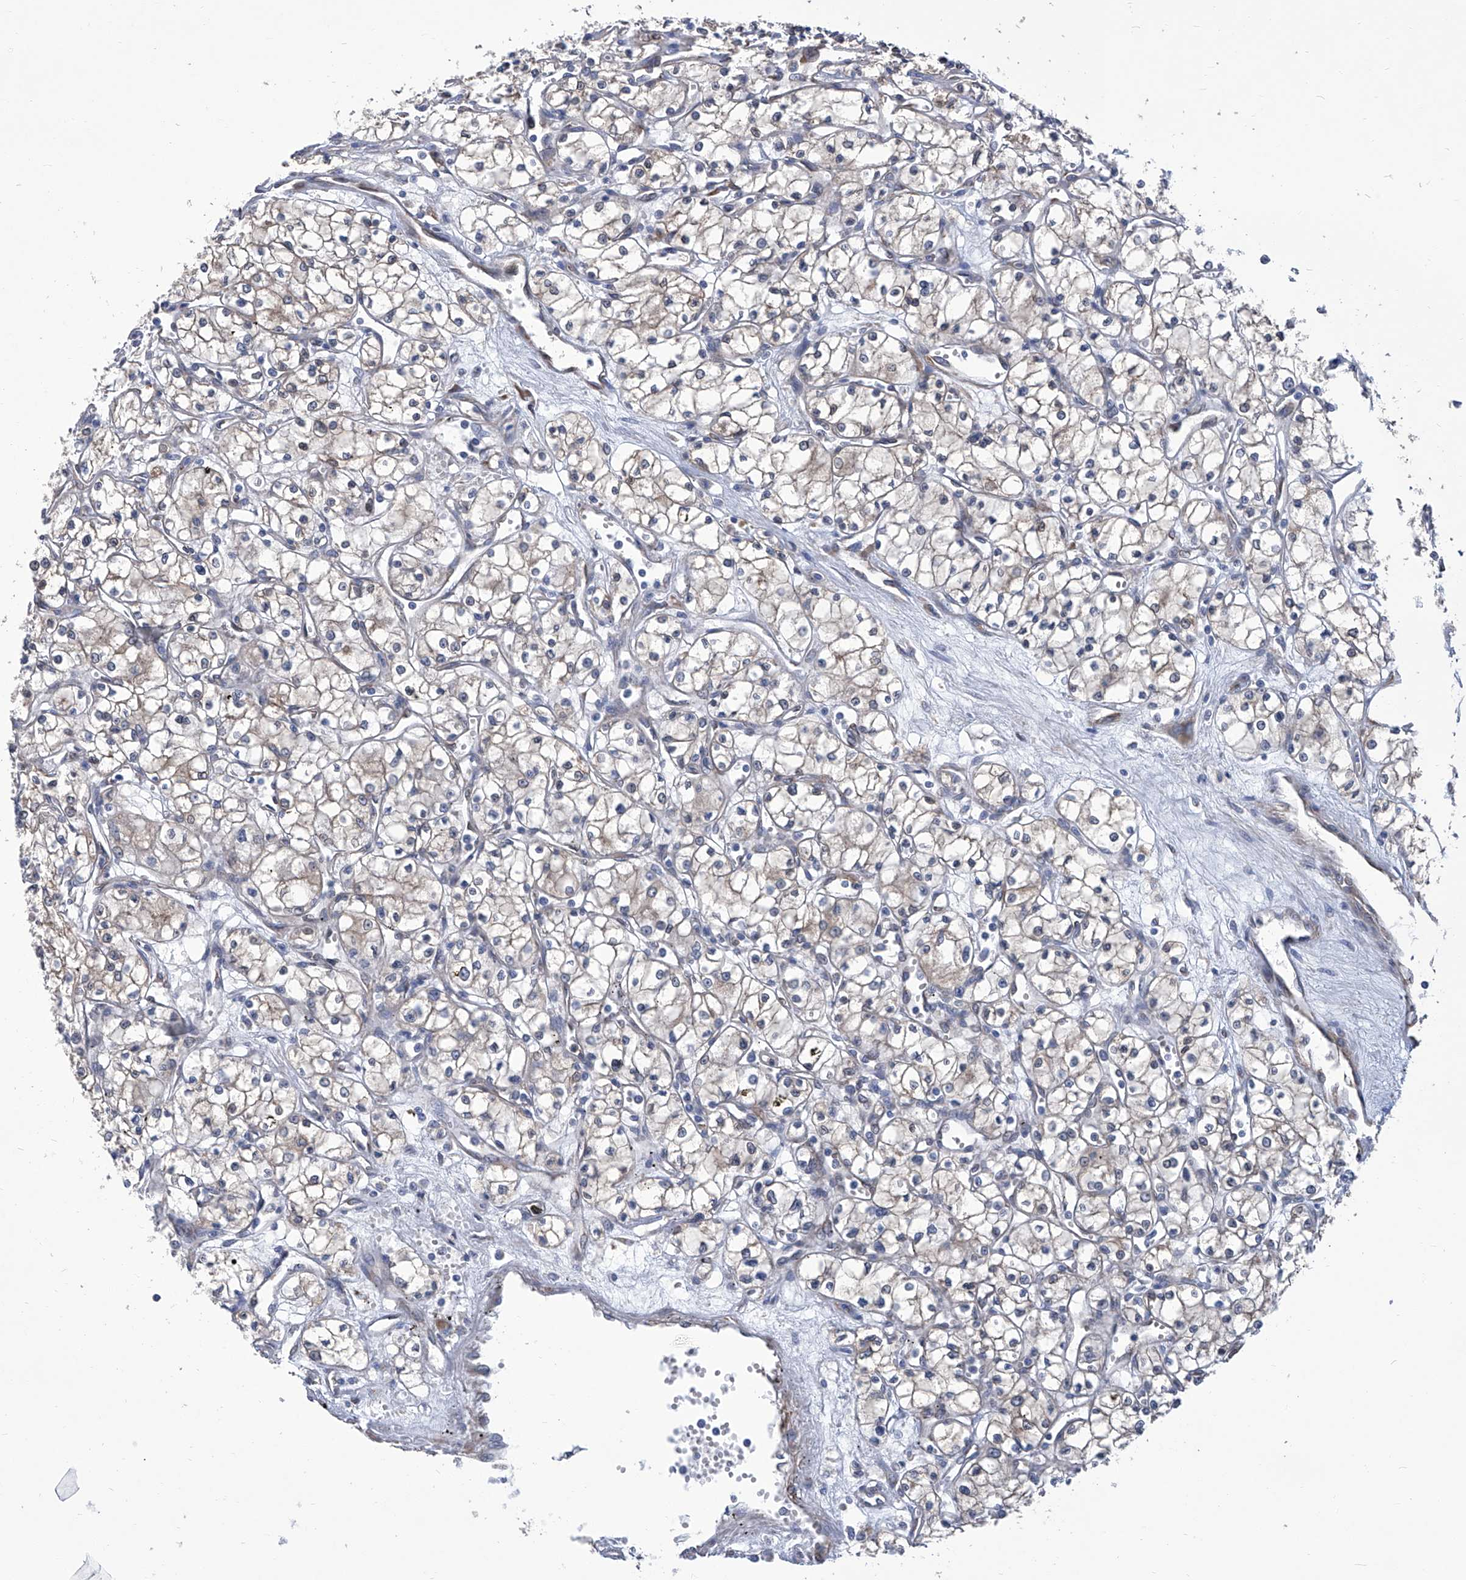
{"staining": {"intensity": "weak", "quantity": "<25%", "location": "cytoplasmic/membranous"}, "tissue": "renal cancer", "cell_type": "Tumor cells", "image_type": "cancer", "snomed": [{"axis": "morphology", "description": "Adenocarcinoma, NOS"}, {"axis": "topography", "description": "Kidney"}], "caption": "Immunohistochemistry (IHC) of human renal cancer (adenocarcinoma) exhibits no staining in tumor cells.", "gene": "SMS", "patient": {"sex": "male", "age": 59}}